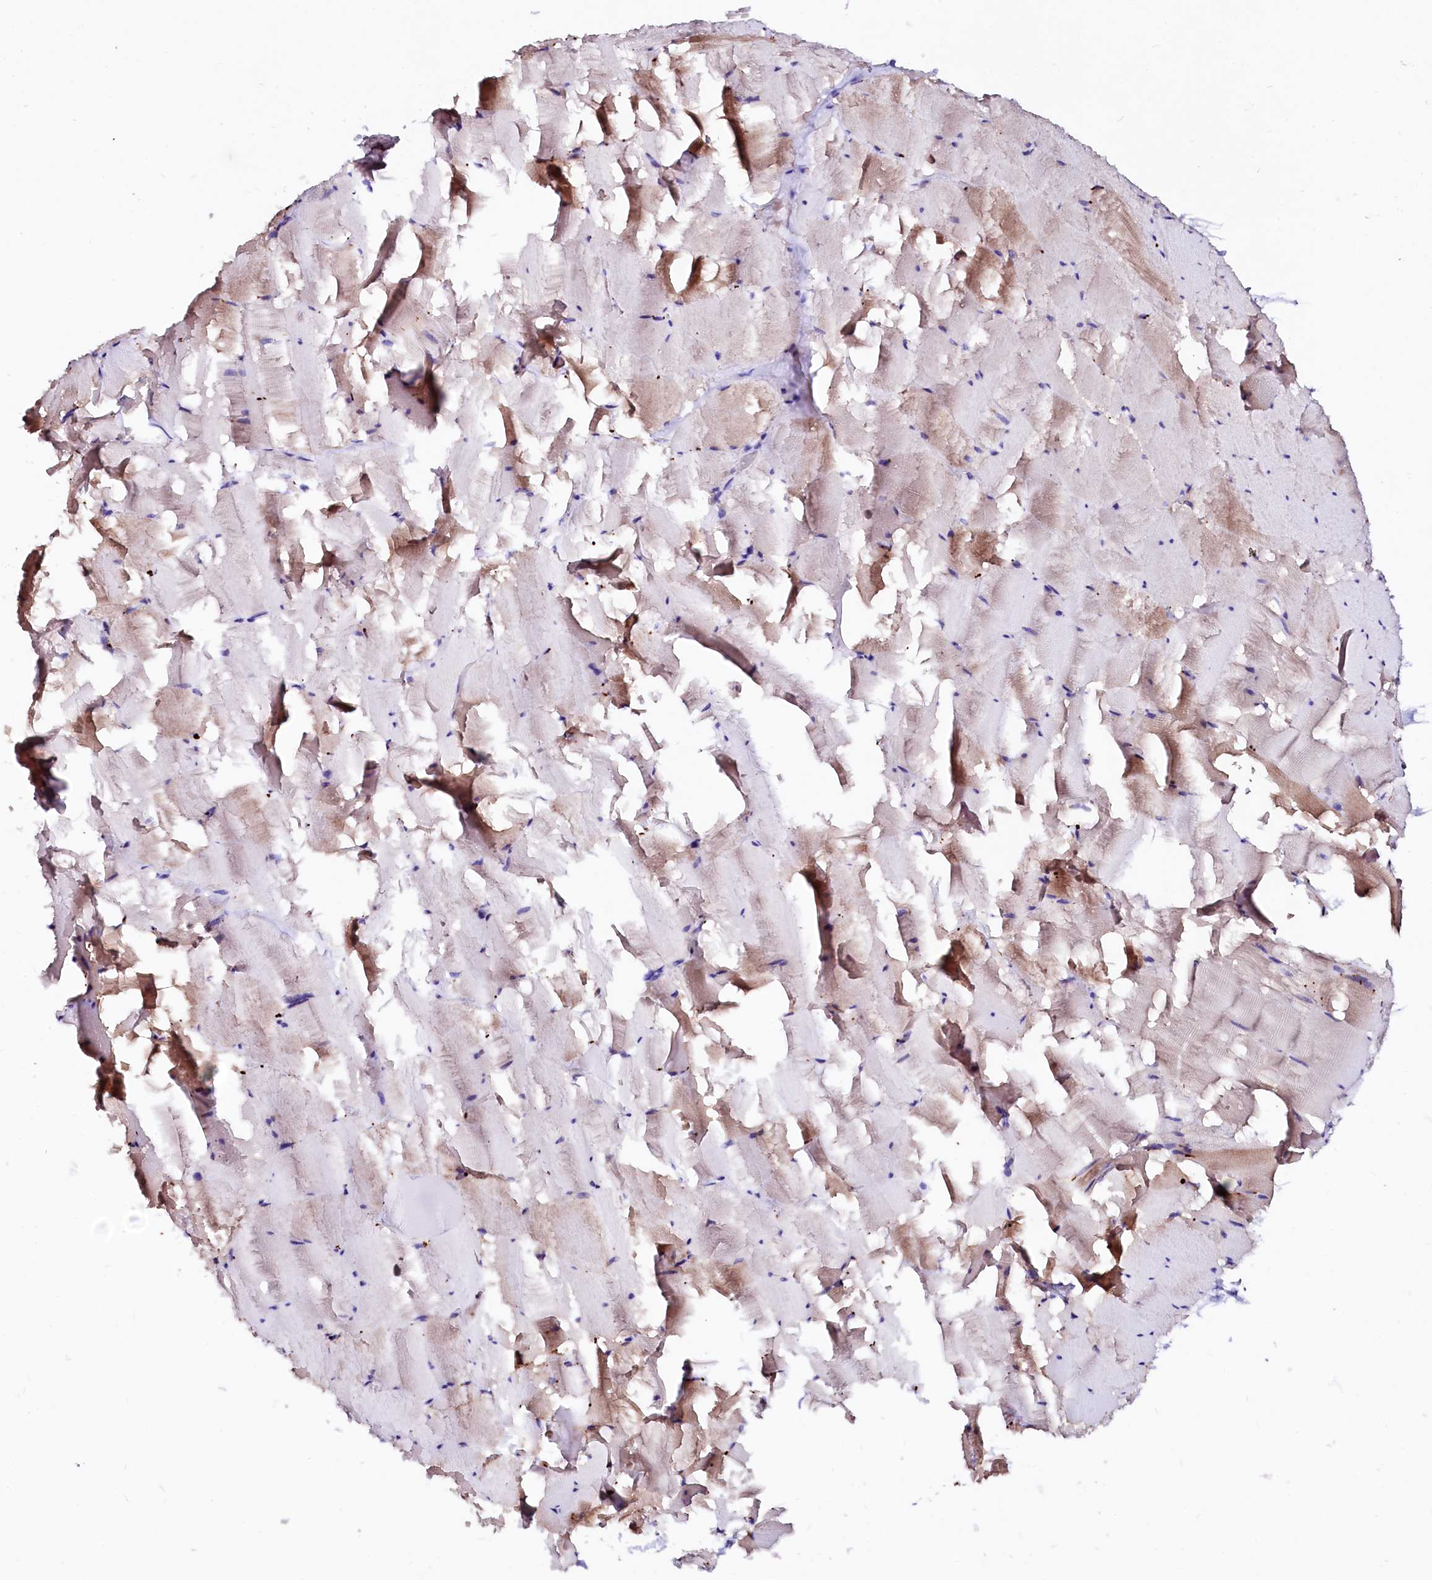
{"staining": {"intensity": "weak", "quantity": "25%-75%", "location": "cytoplasmic/membranous"}, "tissue": "skeletal muscle", "cell_type": "Myocytes", "image_type": "normal", "snomed": [{"axis": "morphology", "description": "Normal tissue, NOS"}, {"axis": "topography", "description": "Skeletal muscle"}], "caption": "Immunohistochemistry (DAB (3,3'-diaminobenzidine)) staining of unremarkable skeletal muscle displays weak cytoplasmic/membranous protein staining in approximately 25%-75% of myocytes.", "gene": "BTBD16", "patient": {"sex": "male", "age": 62}}